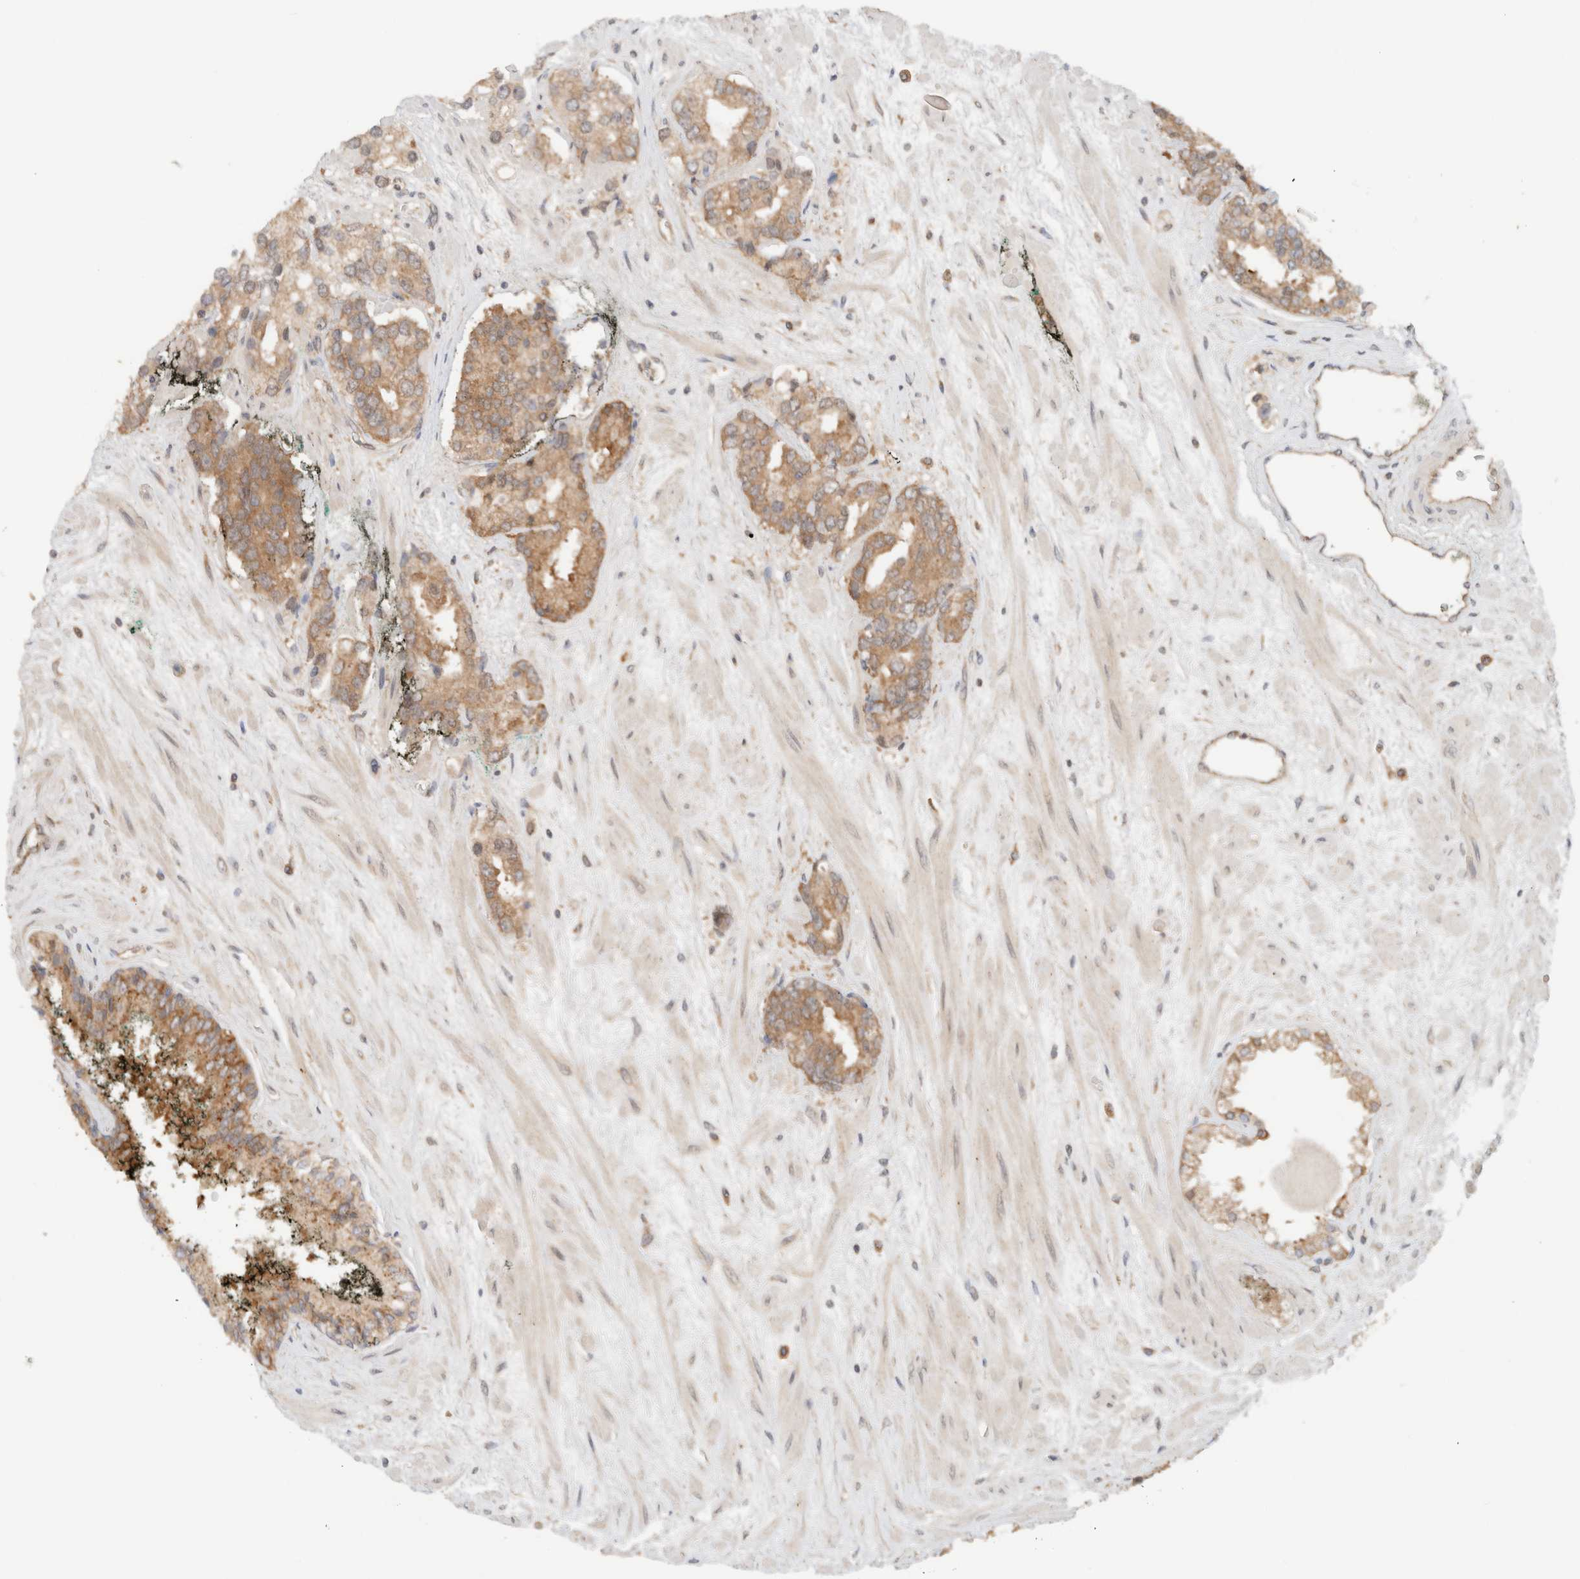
{"staining": {"intensity": "moderate", "quantity": ">75%", "location": "cytoplasmic/membranous"}, "tissue": "prostate cancer", "cell_type": "Tumor cells", "image_type": "cancer", "snomed": [{"axis": "morphology", "description": "Adenocarcinoma, High grade"}, {"axis": "topography", "description": "Prostate"}], "caption": "Immunohistochemistry (DAB) staining of human prostate cancer (adenocarcinoma (high-grade)) reveals moderate cytoplasmic/membranous protein staining in about >75% of tumor cells.", "gene": "ARFGEF2", "patient": {"sex": "male", "age": 71}}